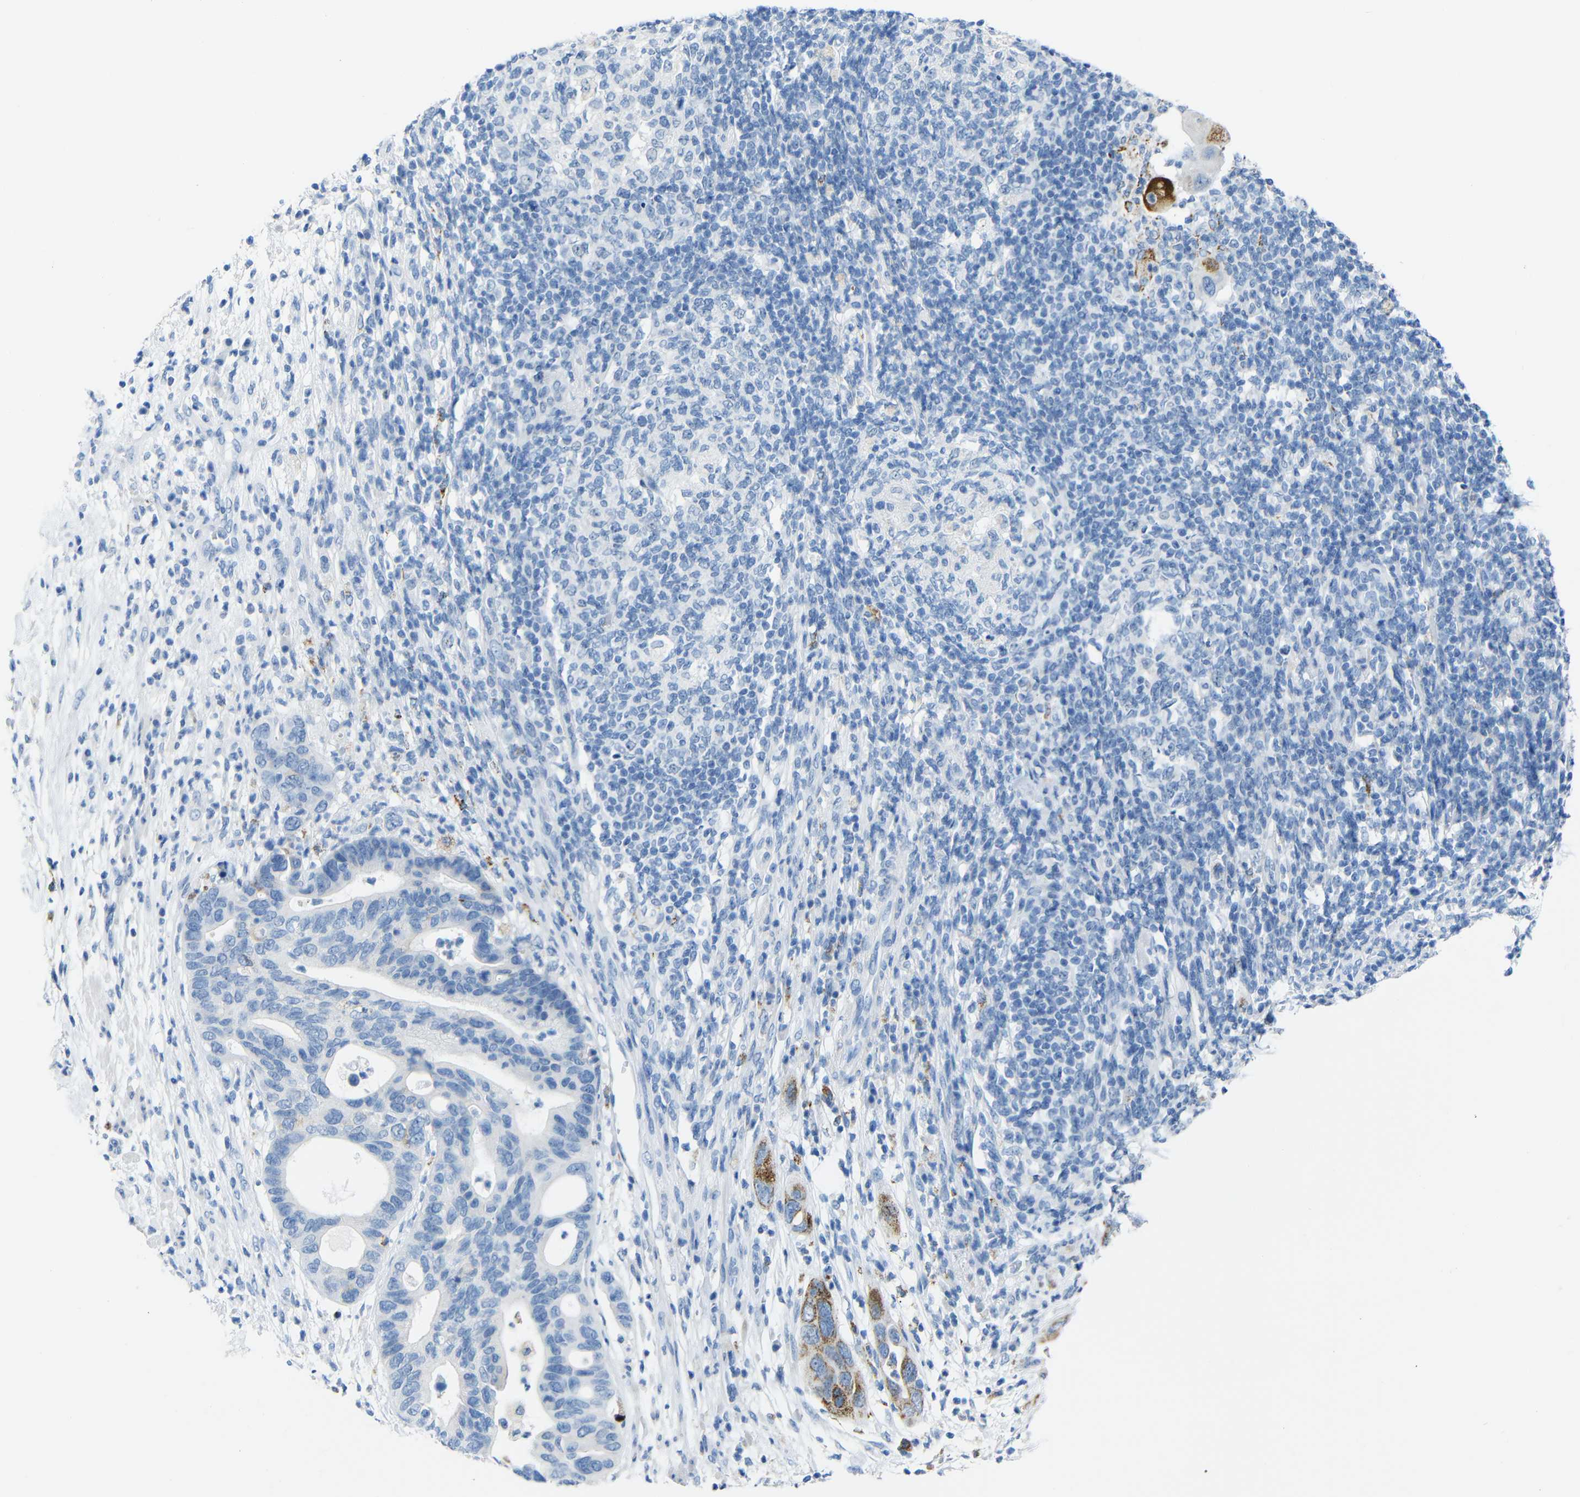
{"staining": {"intensity": "moderate", "quantity": "<25%", "location": "cytoplasmic/membranous"}, "tissue": "pancreatic cancer", "cell_type": "Tumor cells", "image_type": "cancer", "snomed": [{"axis": "morphology", "description": "Adenocarcinoma, NOS"}, {"axis": "topography", "description": "Pancreas"}], "caption": "The photomicrograph demonstrates a brown stain indicating the presence of a protein in the cytoplasmic/membranous of tumor cells in pancreatic cancer (adenocarcinoma). The staining is performed using DAB brown chromogen to label protein expression. The nuclei are counter-stained blue using hematoxylin.", "gene": "C15orf48", "patient": {"sex": "female", "age": 71}}